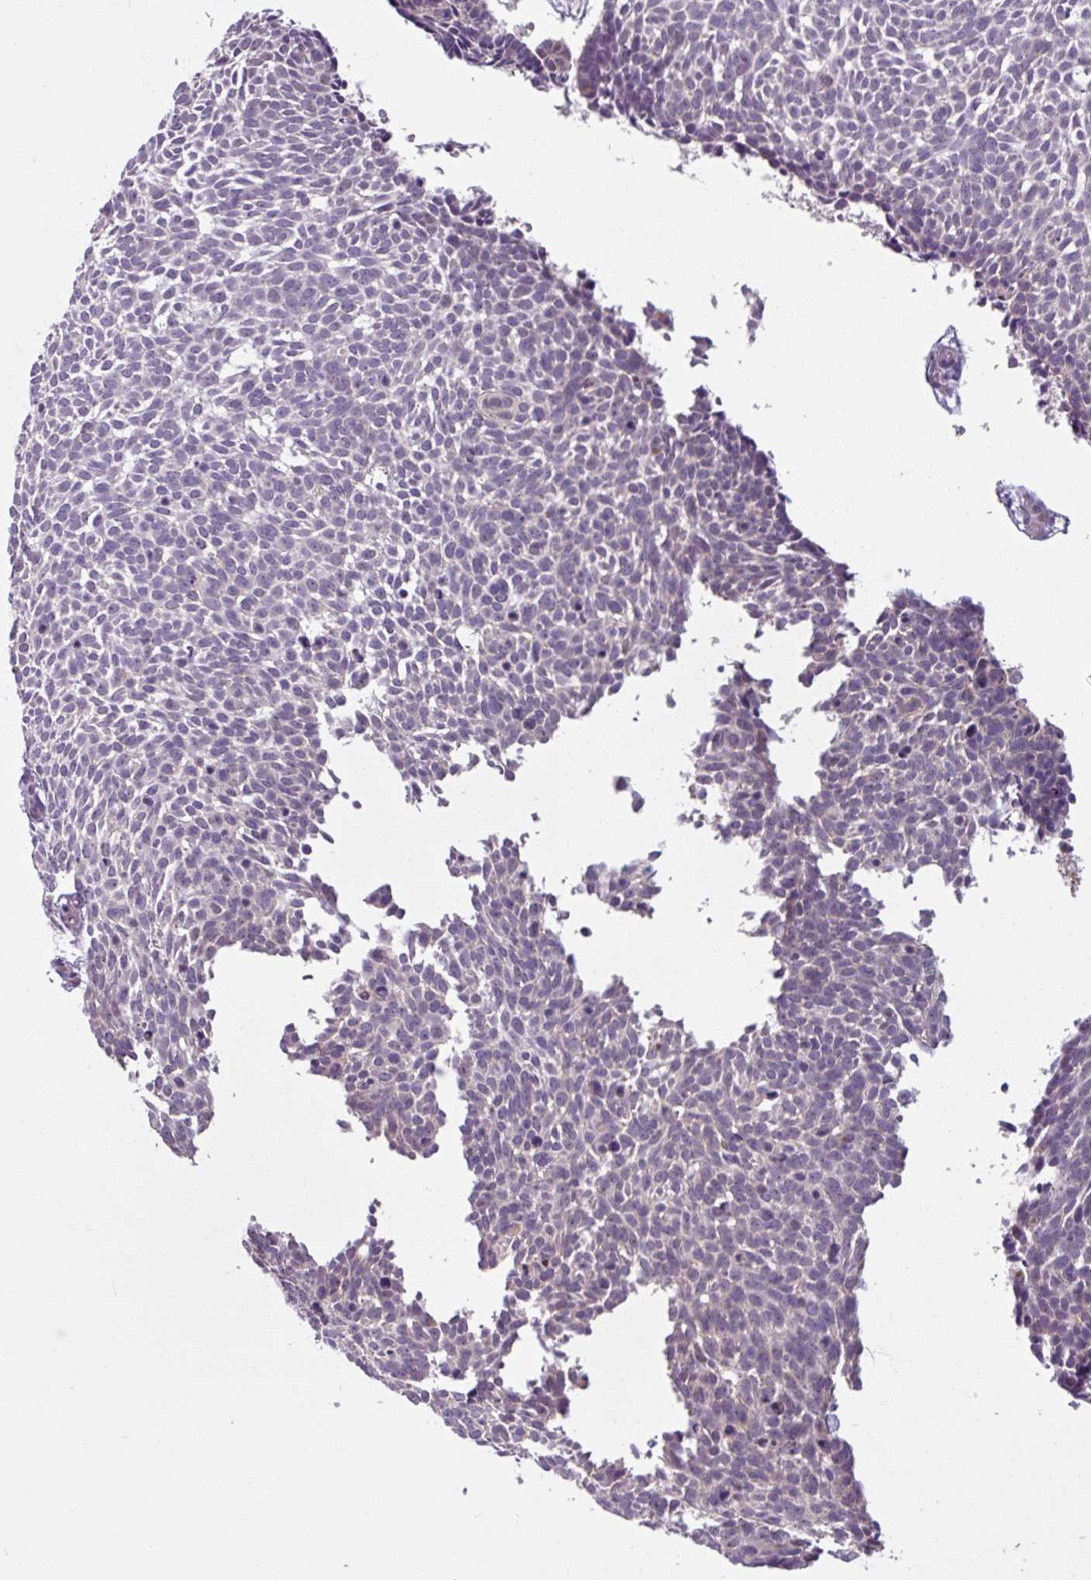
{"staining": {"intensity": "negative", "quantity": "none", "location": "none"}, "tissue": "skin cancer", "cell_type": "Tumor cells", "image_type": "cancer", "snomed": [{"axis": "morphology", "description": "Basal cell carcinoma"}, {"axis": "topography", "description": "Skin"}], "caption": "This image is of skin cancer (basal cell carcinoma) stained with immunohistochemistry to label a protein in brown with the nuclei are counter-stained blue. There is no positivity in tumor cells.", "gene": "PNMA6A", "patient": {"sex": "male", "age": 61}}